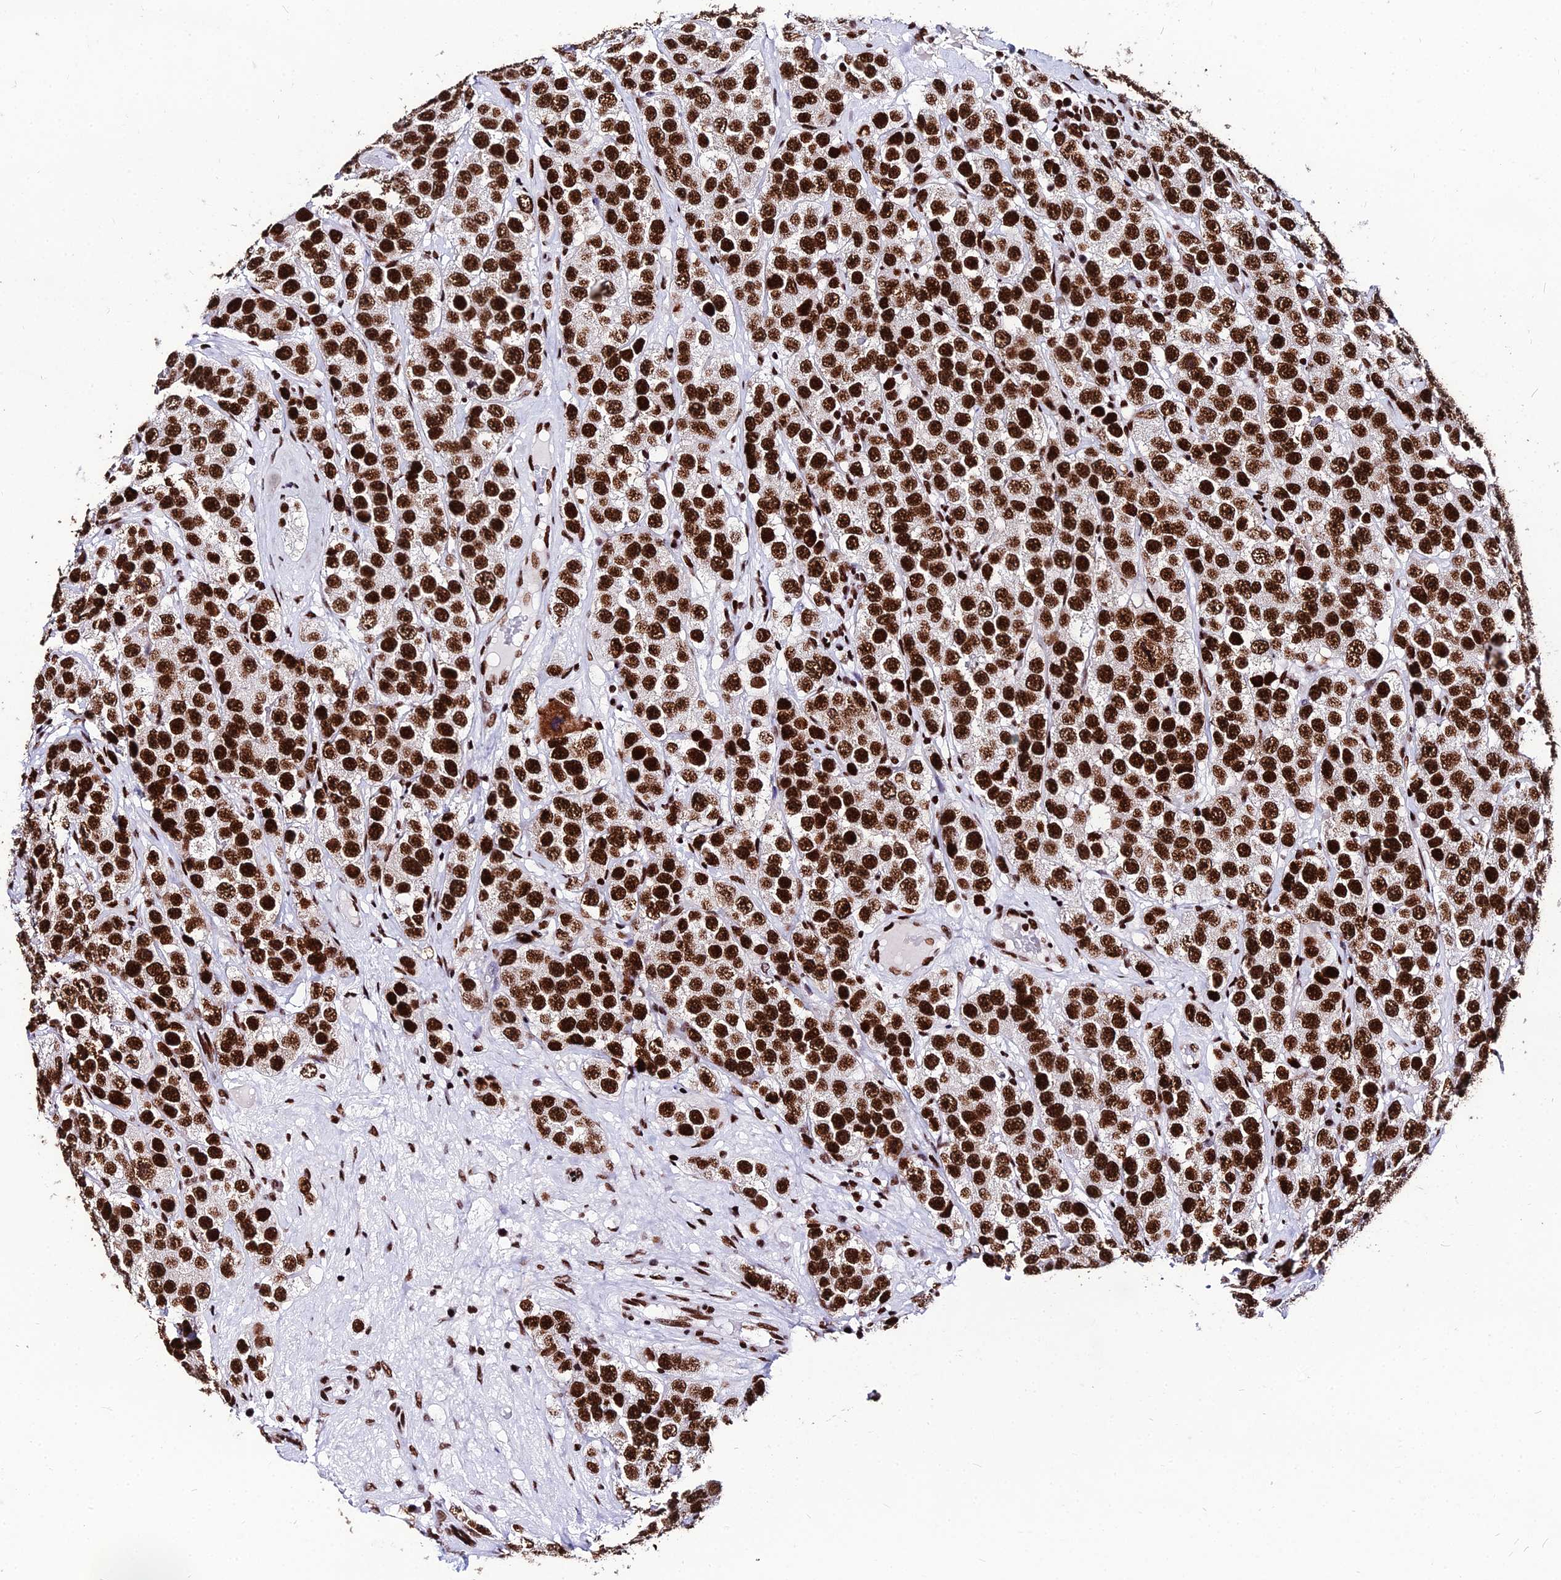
{"staining": {"intensity": "strong", "quantity": ">75%", "location": "nuclear"}, "tissue": "testis cancer", "cell_type": "Tumor cells", "image_type": "cancer", "snomed": [{"axis": "morphology", "description": "Seminoma, NOS"}, {"axis": "topography", "description": "Testis"}], "caption": "Human testis seminoma stained for a protein (brown) exhibits strong nuclear positive positivity in approximately >75% of tumor cells.", "gene": "HNRNPH1", "patient": {"sex": "male", "age": 28}}